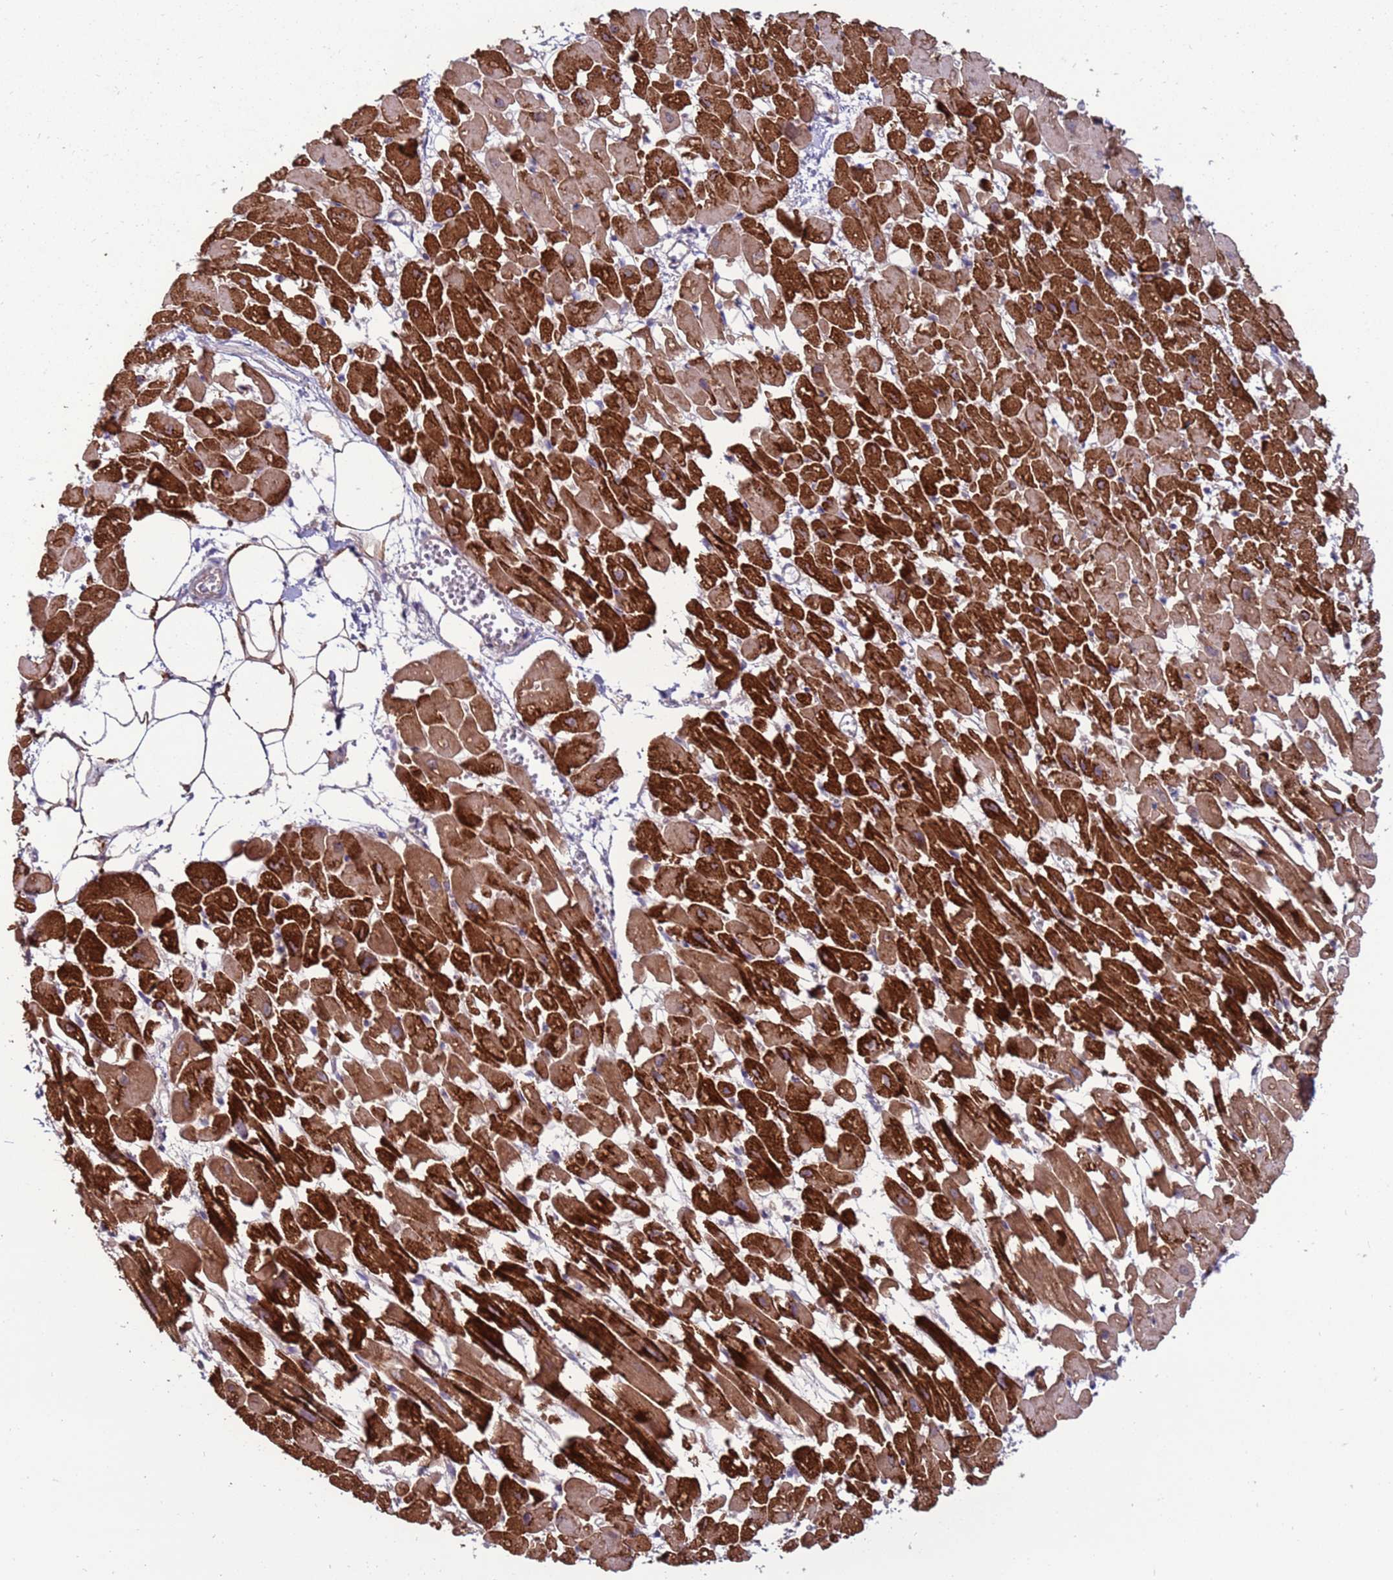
{"staining": {"intensity": "strong", "quantity": ">75%", "location": "cytoplasmic/membranous"}, "tissue": "heart muscle", "cell_type": "Cardiomyocytes", "image_type": "normal", "snomed": [{"axis": "morphology", "description": "Normal tissue, NOS"}, {"axis": "topography", "description": "Heart"}], "caption": "Benign heart muscle shows strong cytoplasmic/membranous staining in approximately >75% of cardiomyocytes, visualized by immunohistochemistry. (Brightfield microscopy of DAB IHC at high magnification).", "gene": "TRAPPC4", "patient": {"sex": "female", "age": 64}}